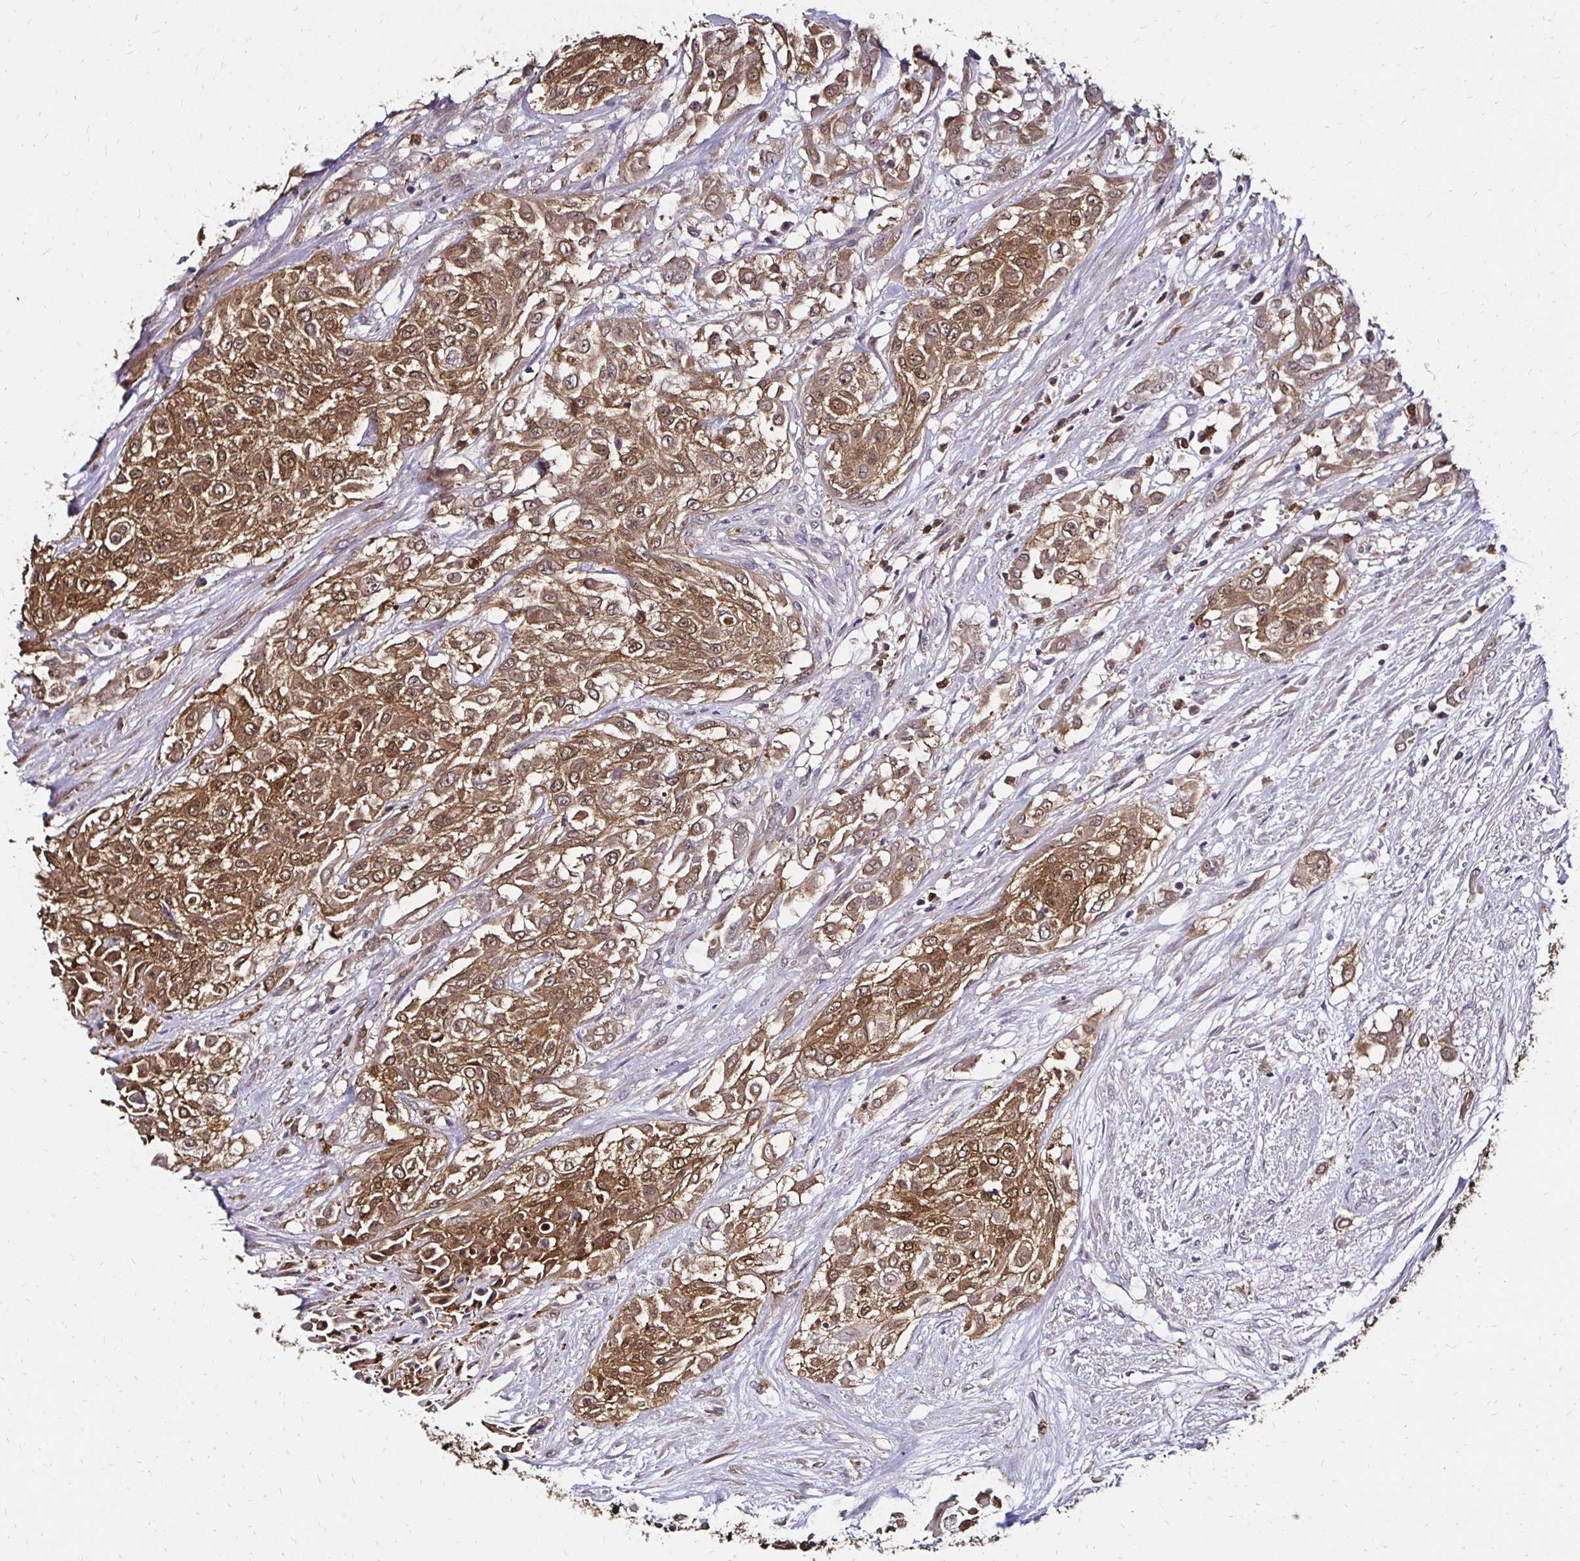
{"staining": {"intensity": "moderate", "quantity": ">75%", "location": "cytoplasmic/membranous,nuclear"}, "tissue": "urothelial cancer", "cell_type": "Tumor cells", "image_type": "cancer", "snomed": [{"axis": "morphology", "description": "Urothelial carcinoma, High grade"}, {"axis": "topography", "description": "Urinary bladder"}], "caption": "A high-resolution micrograph shows immunohistochemistry (IHC) staining of urothelial cancer, which exhibits moderate cytoplasmic/membranous and nuclear staining in approximately >75% of tumor cells.", "gene": "TXN", "patient": {"sex": "male", "age": 57}}